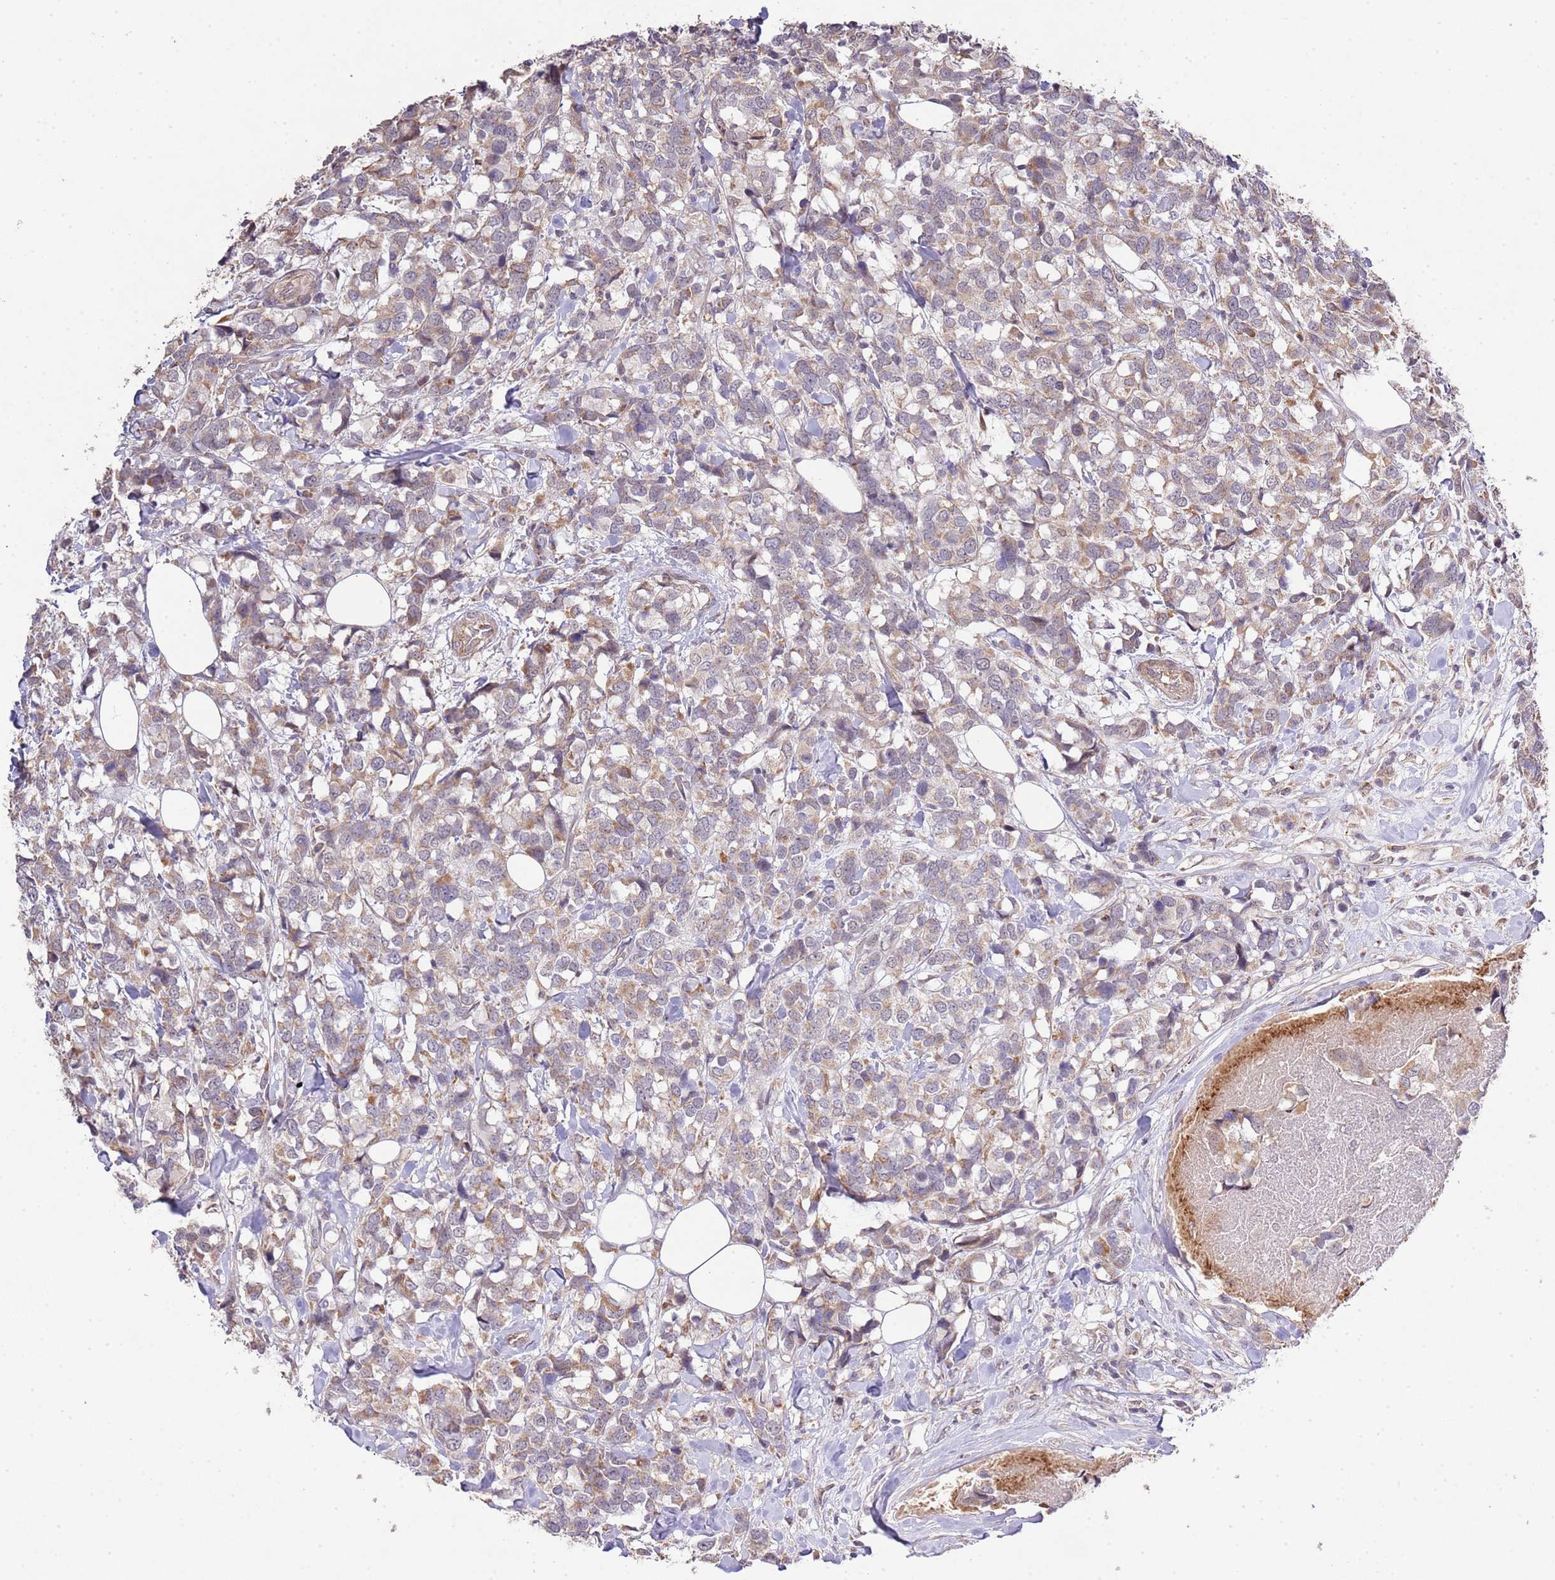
{"staining": {"intensity": "weak", "quantity": ">75%", "location": "cytoplasmic/membranous"}, "tissue": "breast cancer", "cell_type": "Tumor cells", "image_type": "cancer", "snomed": [{"axis": "morphology", "description": "Lobular carcinoma"}, {"axis": "topography", "description": "Breast"}], "caption": "Immunohistochemical staining of human breast cancer exhibits weak cytoplasmic/membranous protein positivity in approximately >75% of tumor cells. (Stains: DAB (3,3'-diaminobenzidine) in brown, nuclei in blue, Microscopy: brightfield microscopy at high magnification).", "gene": "IVD", "patient": {"sex": "female", "age": 59}}